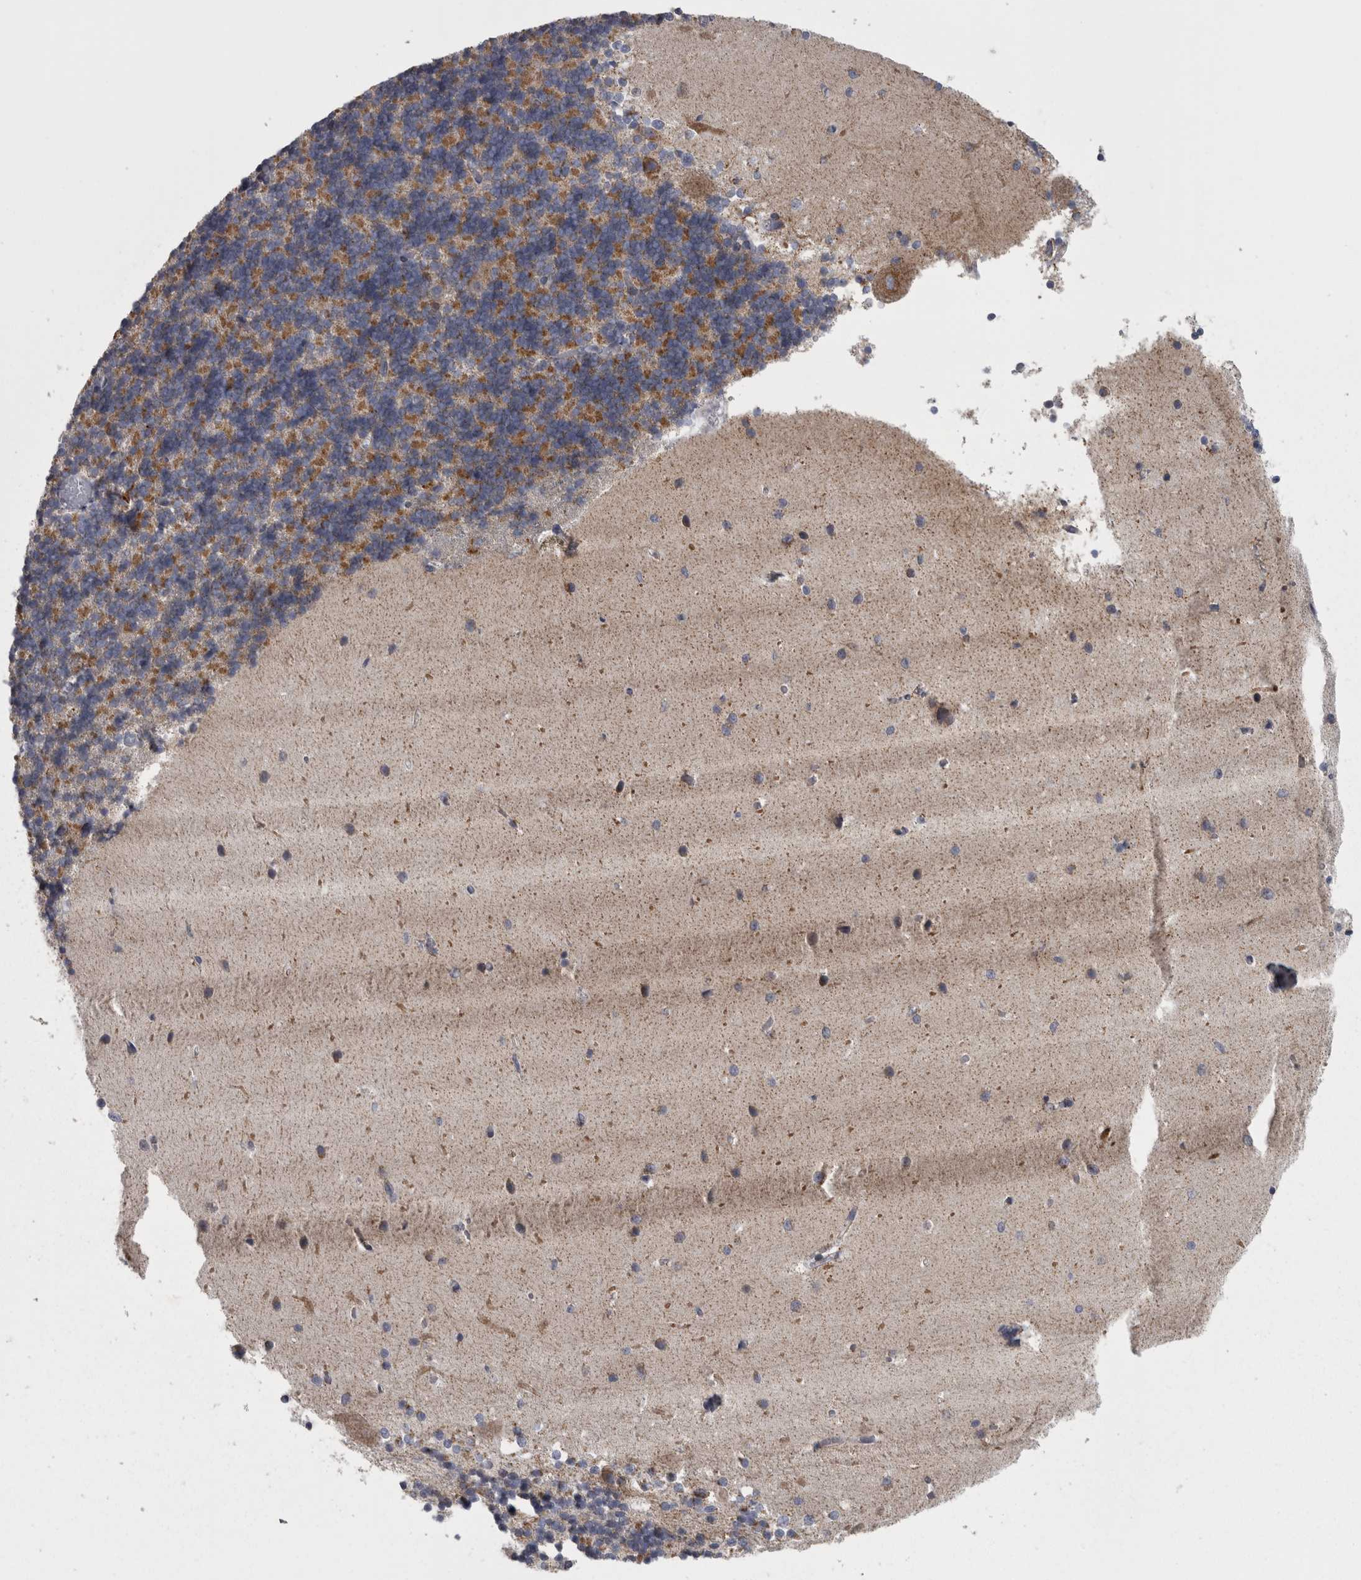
{"staining": {"intensity": "moderate", "quantity": "<25%", "location": "cytoplasmic/membranous"}, "tissue": "cerebellum", "cell_type": "Cells in granular layer", "image_type": "normal", "snomed": [{"axis": "morphology", "description": "Normal tissue, NOS"}, {"axis": "topography", "description": "Cerebellum"}], "caption": "Benign cerebellum displays moderate cytoplasmic/membranous staining in approximately <25% of cells in granular layer The staining was performed using DAB, with brown indicating positive protein expression. Nuclei are stained blue with hematoxylin..", "gene": "DBT", "patient": {"sex": "male", "age": 37}}